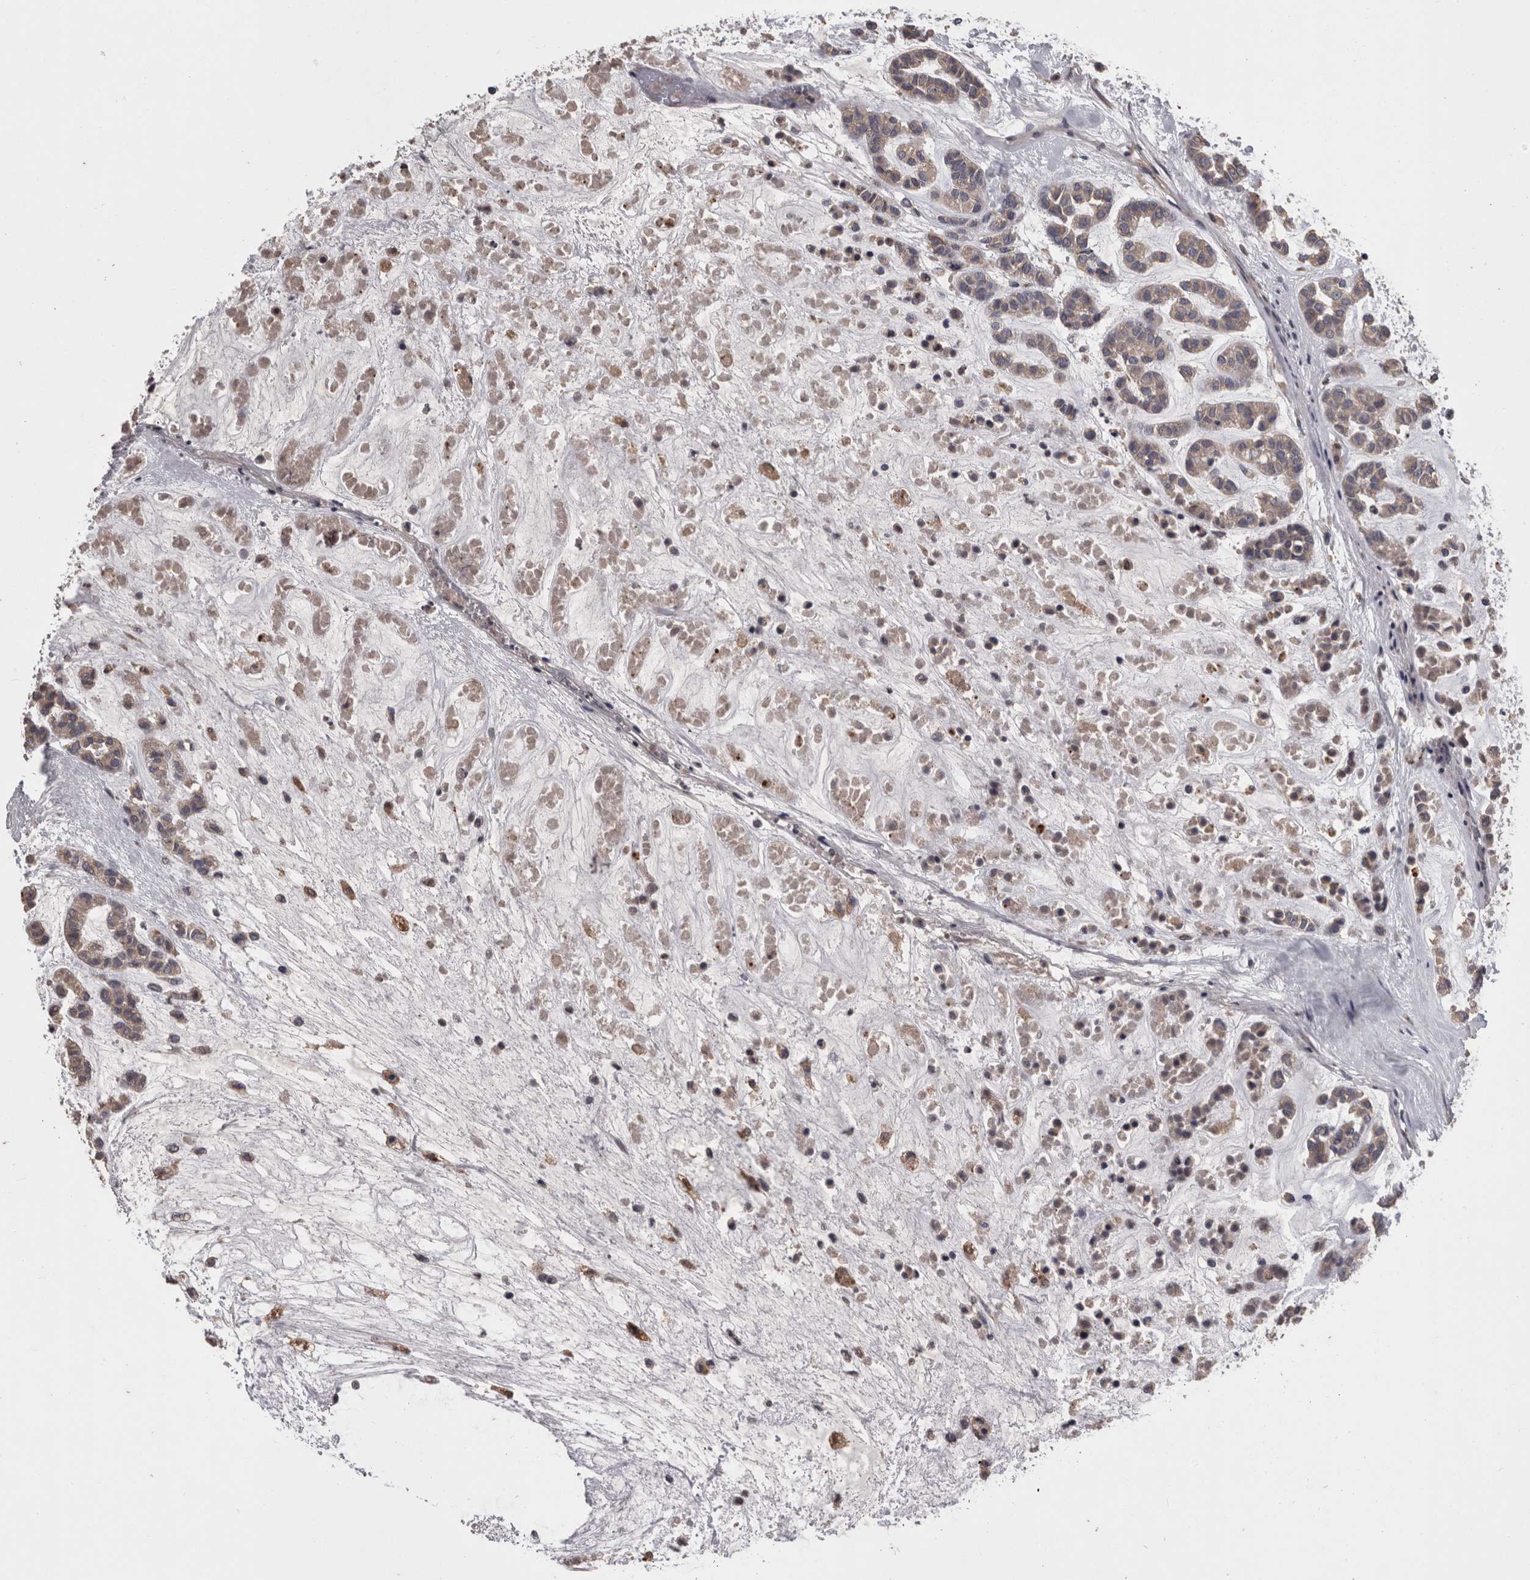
{"staining": {"intensity": "weak", "quantity": "<25%", "location": "cytoplasmic/membranous"}, "tissue": "head and neck cancer", "cell_type": "Tumor cells", "image_type": "cancer", "snomed": [{"axis": "morphology", "description": "Adenocarcinoma, NOS"}, {"axis": "morphology", "description": "Adenoma, NOS"}, {"axis": "topography", "description": "Head-Neck"}], "caption": "Protein analysis of head and neck cancer (adenoma) exhibits no significant expression in tumor cells. Brightfield microscopy of IHC stained with DAB (brown) and hematoxylin (blue), captured at high magnification.", "gene": "PCM1", "patient": {"sex": "female", "age": 55}}